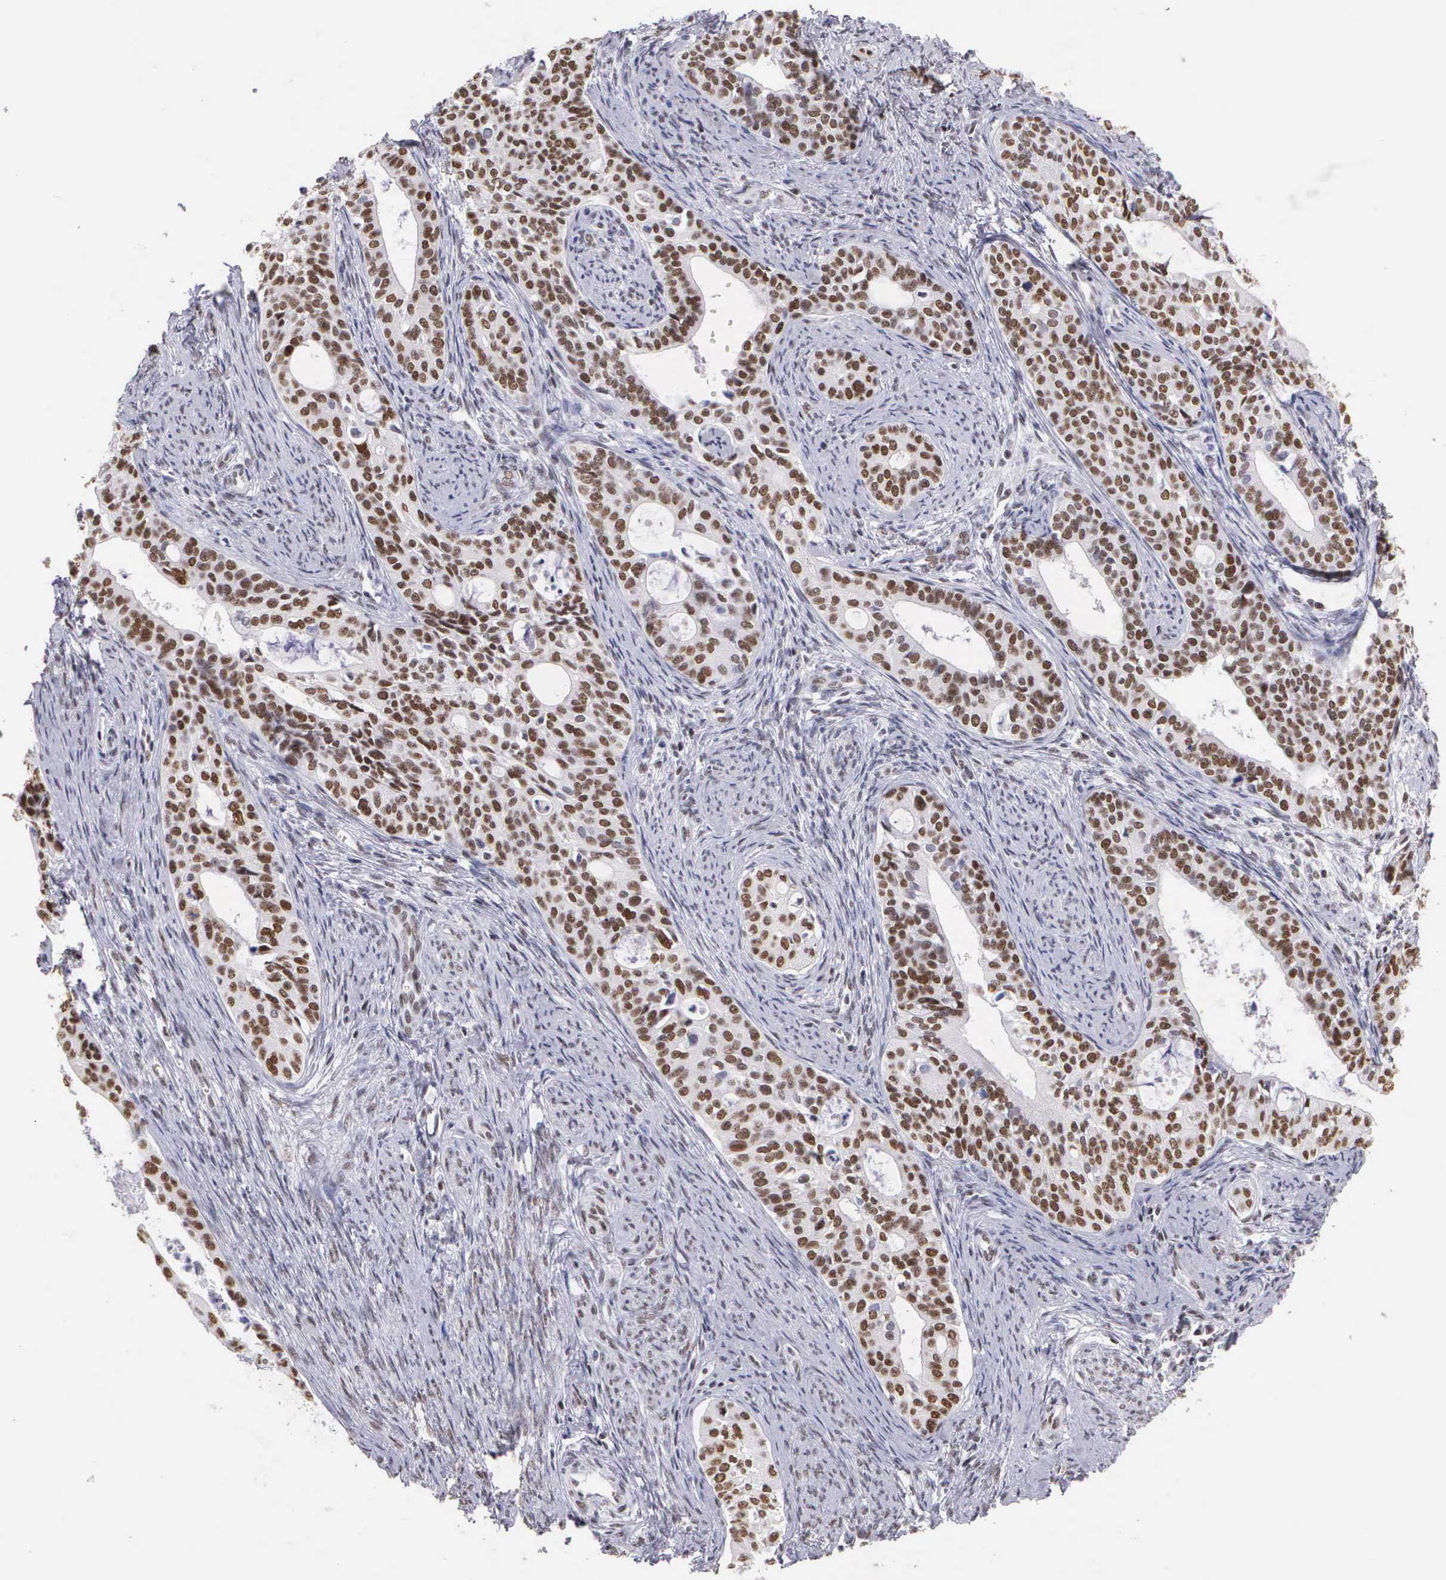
{"staining": {"intensity": "strong", "quantity": ">75%", "location": "nuclear"}, "tissue": "cervical cancer", "cell_type": "Tumor cells", "image_type": "cancer", "snomed": [{"axis": "morphology", "description": "Squamous cell carcinoma, NOS"}, {"axis": "topography", "description": "Cervix"}], "caption": "DAB (3,3'-diaminobenzidine) immunohistochemical staining of human cervical cancer (squamous cell carcinoma) displays strong nuclear protein staining in approximately >75% of tumor cells.", "gene": "CSTF2", "patient": {"sex": "female", "age": 34}}